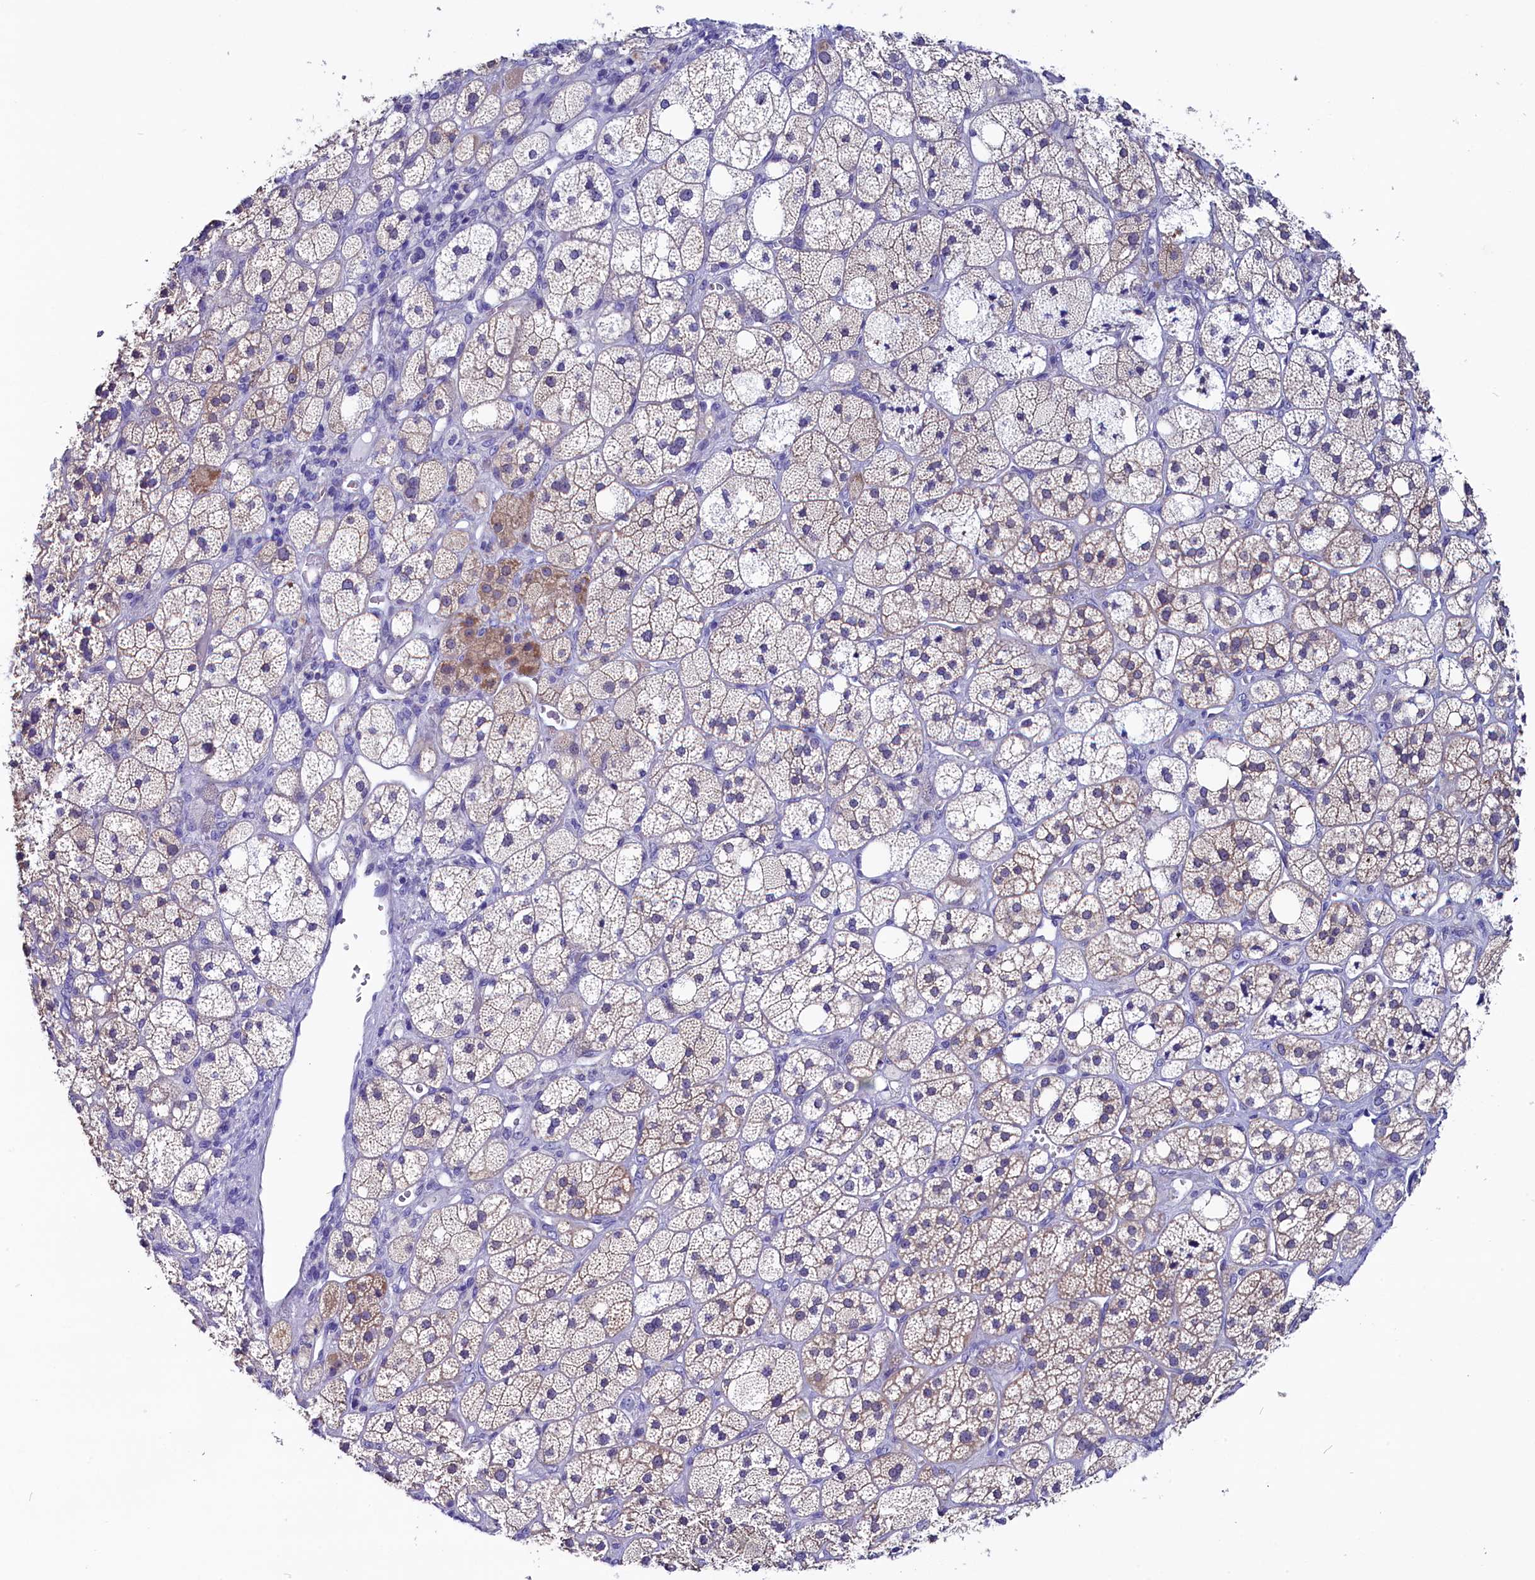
{"staining": {"intensity": "weak", "quantity": "25%-75%", "location": "cytoplasmic/membranous"}, "tissue": "adrenal gland", "cell_type": "Glandular cells", "image_type": "normal", "snomed": [{"axis": "morphology", "description": "Normal tissue, NOS"}, {"axis": "topography", "description": "Adrenal gland"}], "caption": "Immunohistochemistry (DAB (3,3'-diaminobenzidine)) staining of benign human adrenal gland reveals weak cytoplasmic/membranous protein expression in about 25%-75% of glandular cells. The protein is stained brown, and the nuclei are stained in blue (DAB IHC with brightfield microscopy, high magnification).", "gene": "CIAPIN1", "patient": {"sex": "male", "age": 61}}